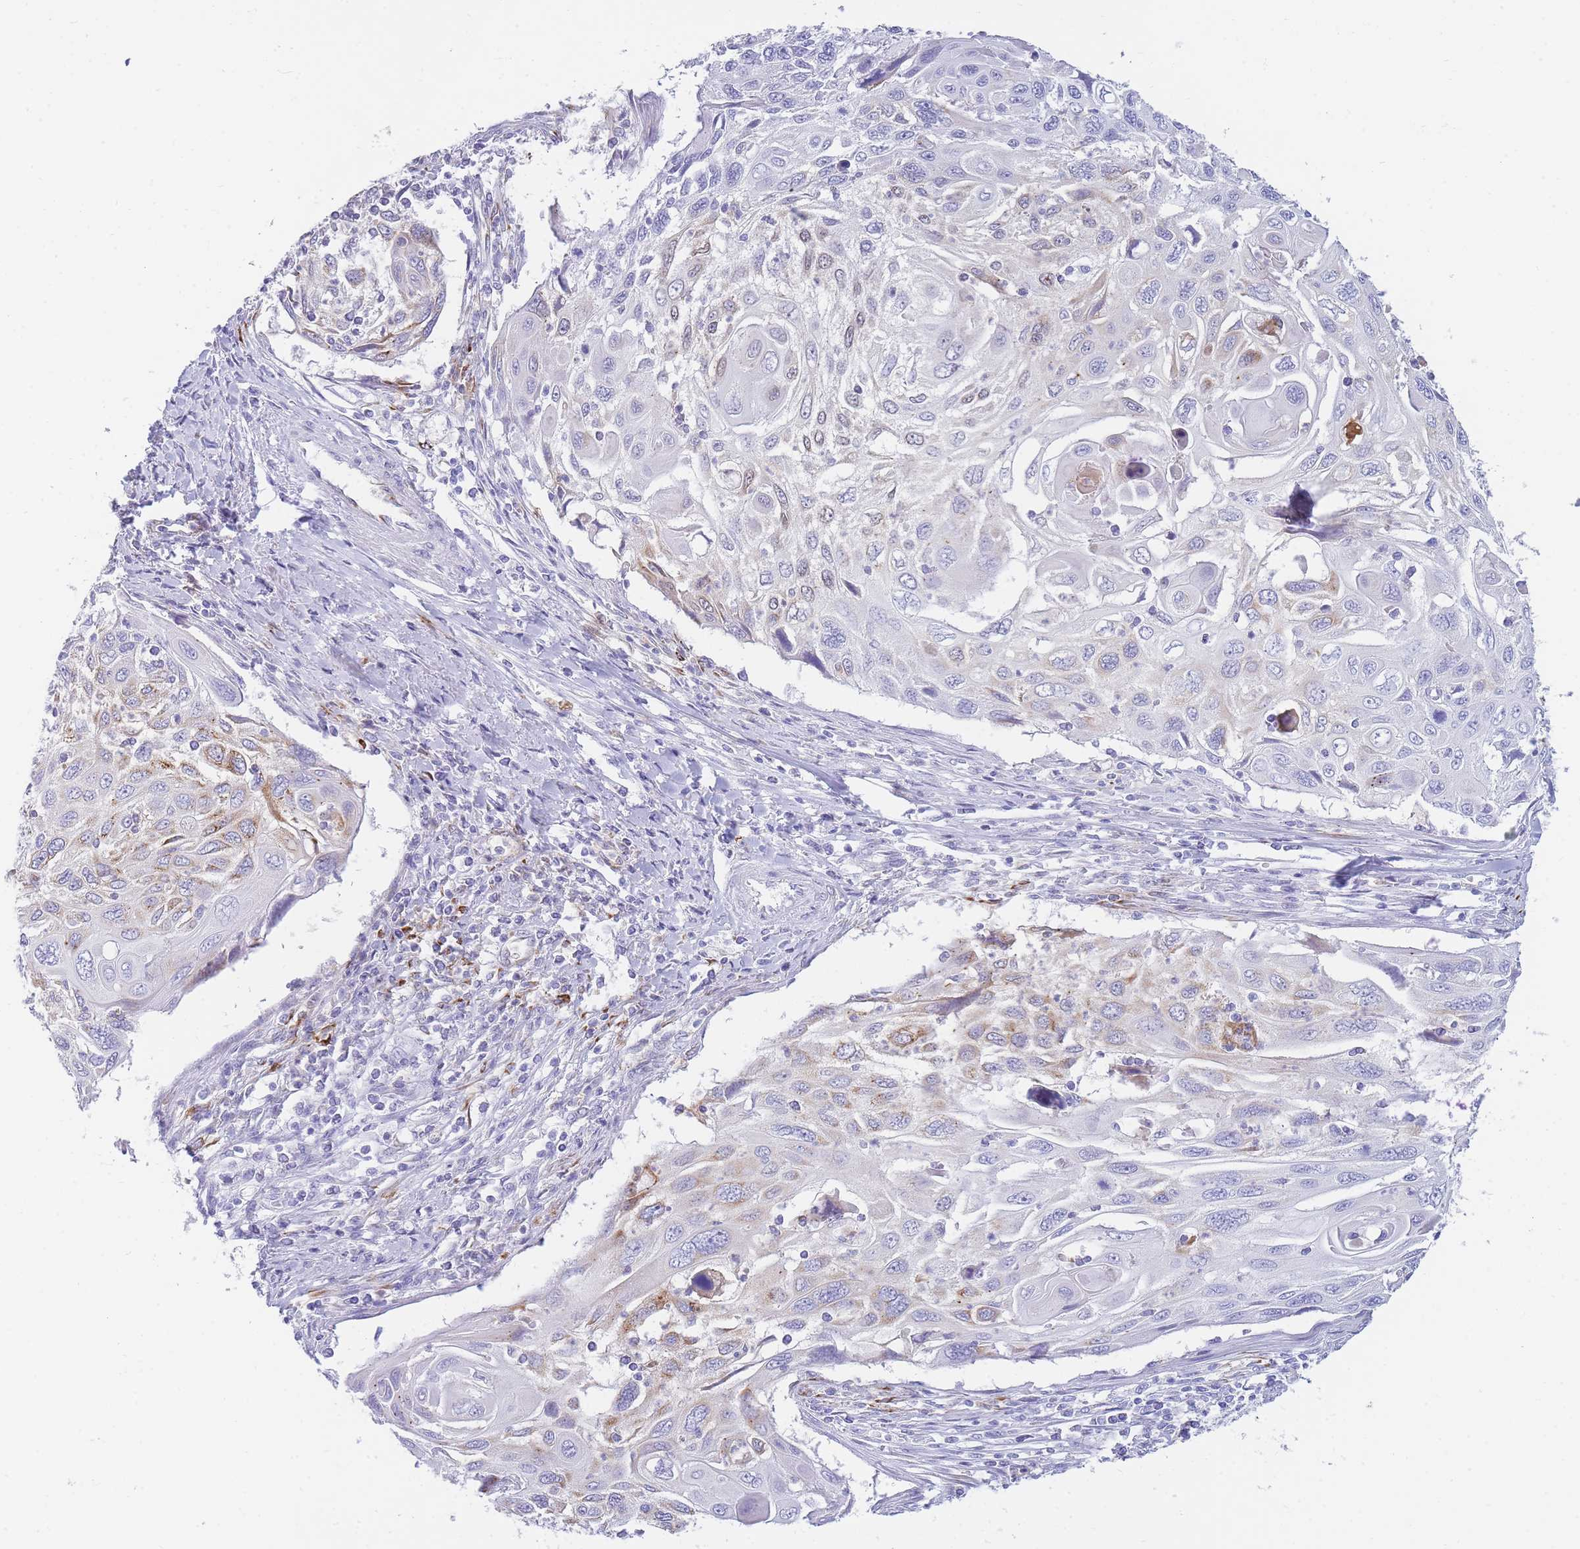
{"staining": {"intensity": "weak", "quantity": "<25%", "location": "cytoplasmic/membranous"}, "tissue": "cervical cancer", "cell_type": "Tumor cells", "image_type": "cancer", "snomed": [{"axis": "morphology", "description": "Squamous cell carcinoma, NOS"}, {"axis": "topography", "description": "Cervix"}], "caption": "There is no significant positivity in tumor cells of cervical squamous cell carcinoma.", "gene": "NKX1-2", "patient": {"sex": "female", "age": 70}}